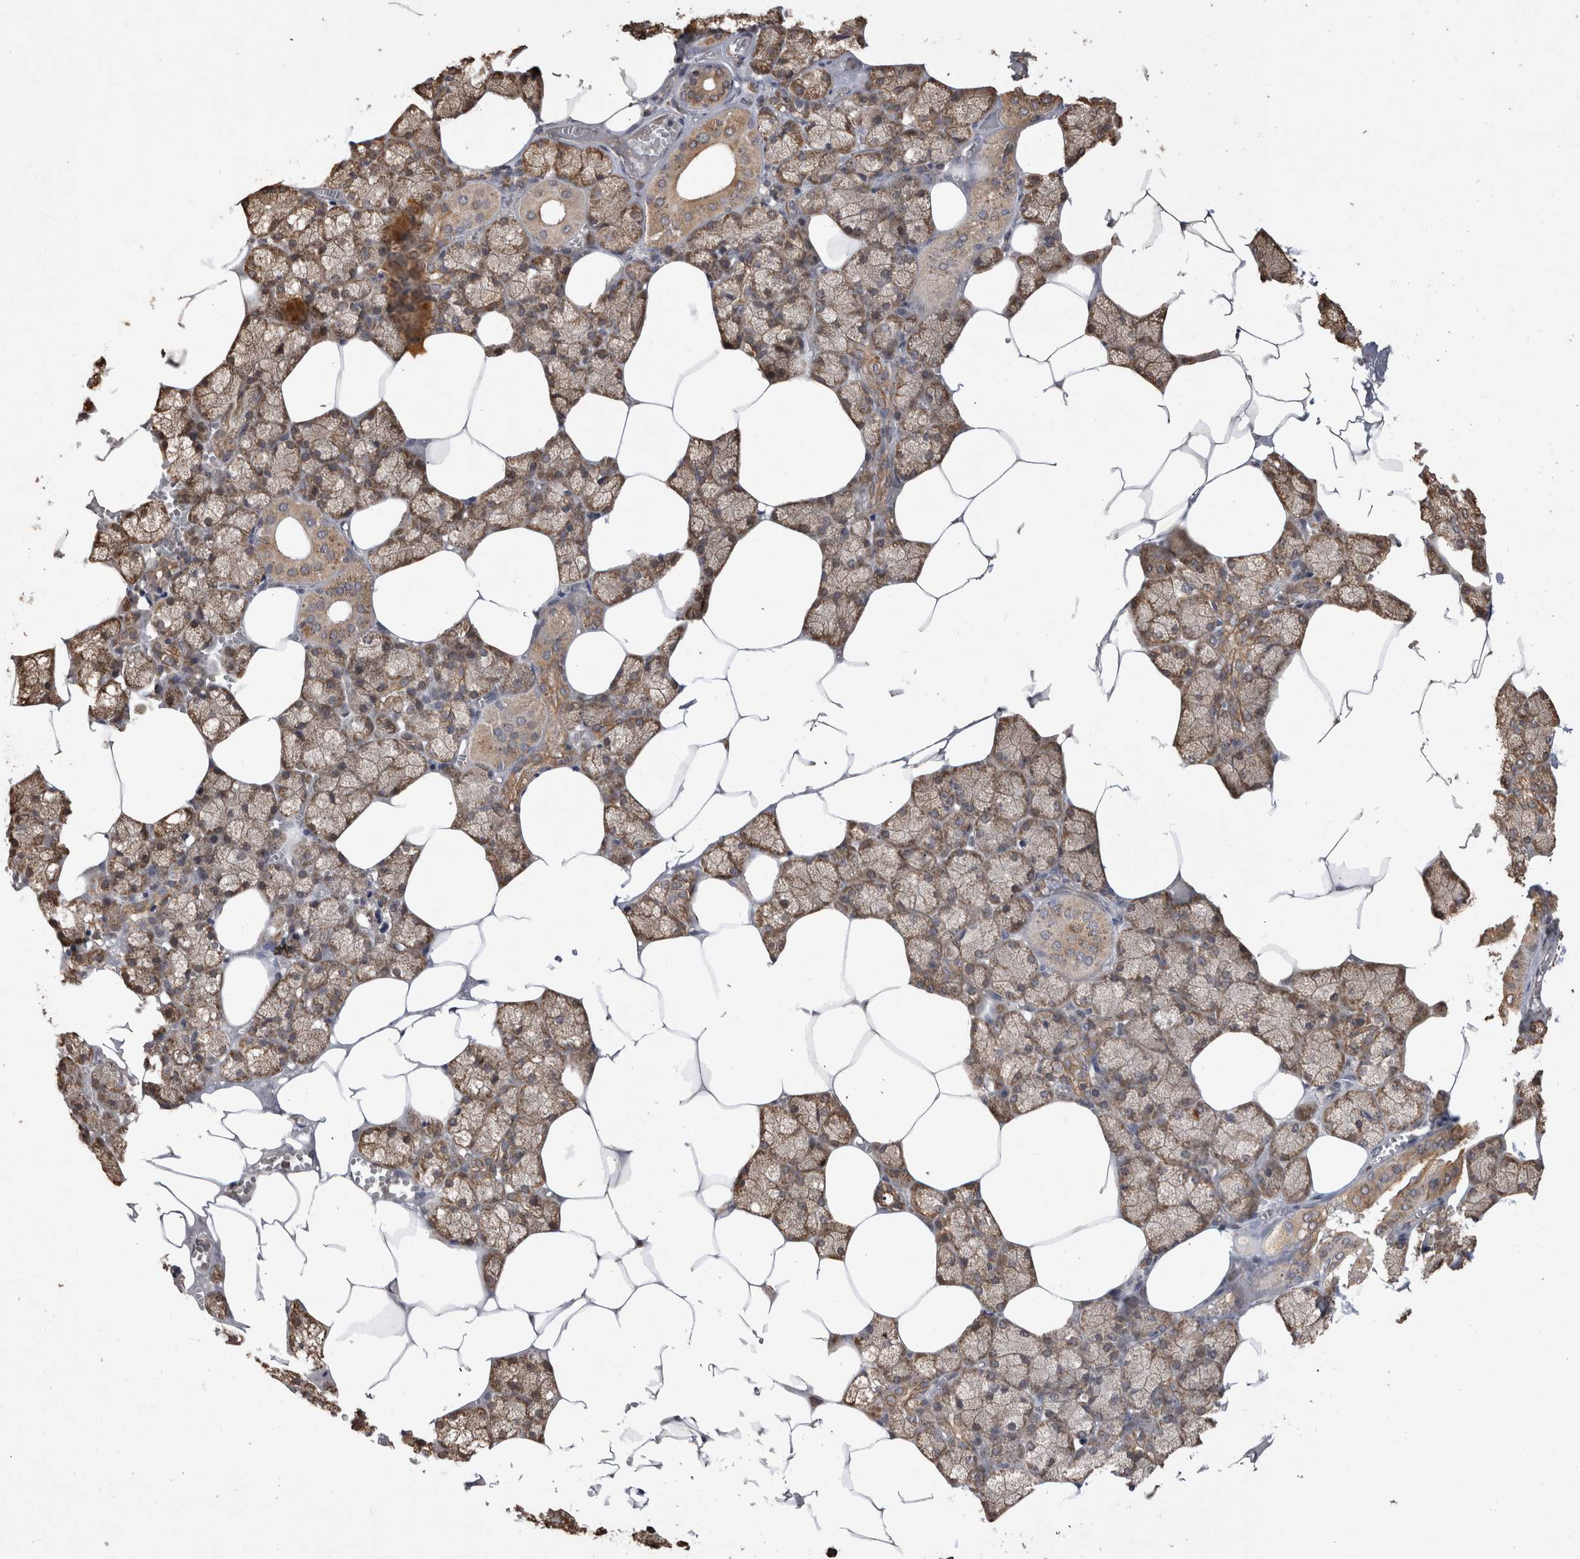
{"staining": {"intensity": "moderate", "quantity": ">75%", "location": "cytoplasmic/membranous"}, "tissue": "salivary gland", "cell_type": "Glandular cells", "image_type": "normal", "snomed": [{"axis": "morphology", "description": "Normal tissue, NOS"}, {"axis": "topography", "description": "Salivary gland"}], "caption": "Glandular cells exhibit medium levels of moderate cytoplasmic/membranous expression in approximately >75% of cells in benign human salivary gland.", "gene": "PAK4", "patient": {"sex": "male", "age": 62}}